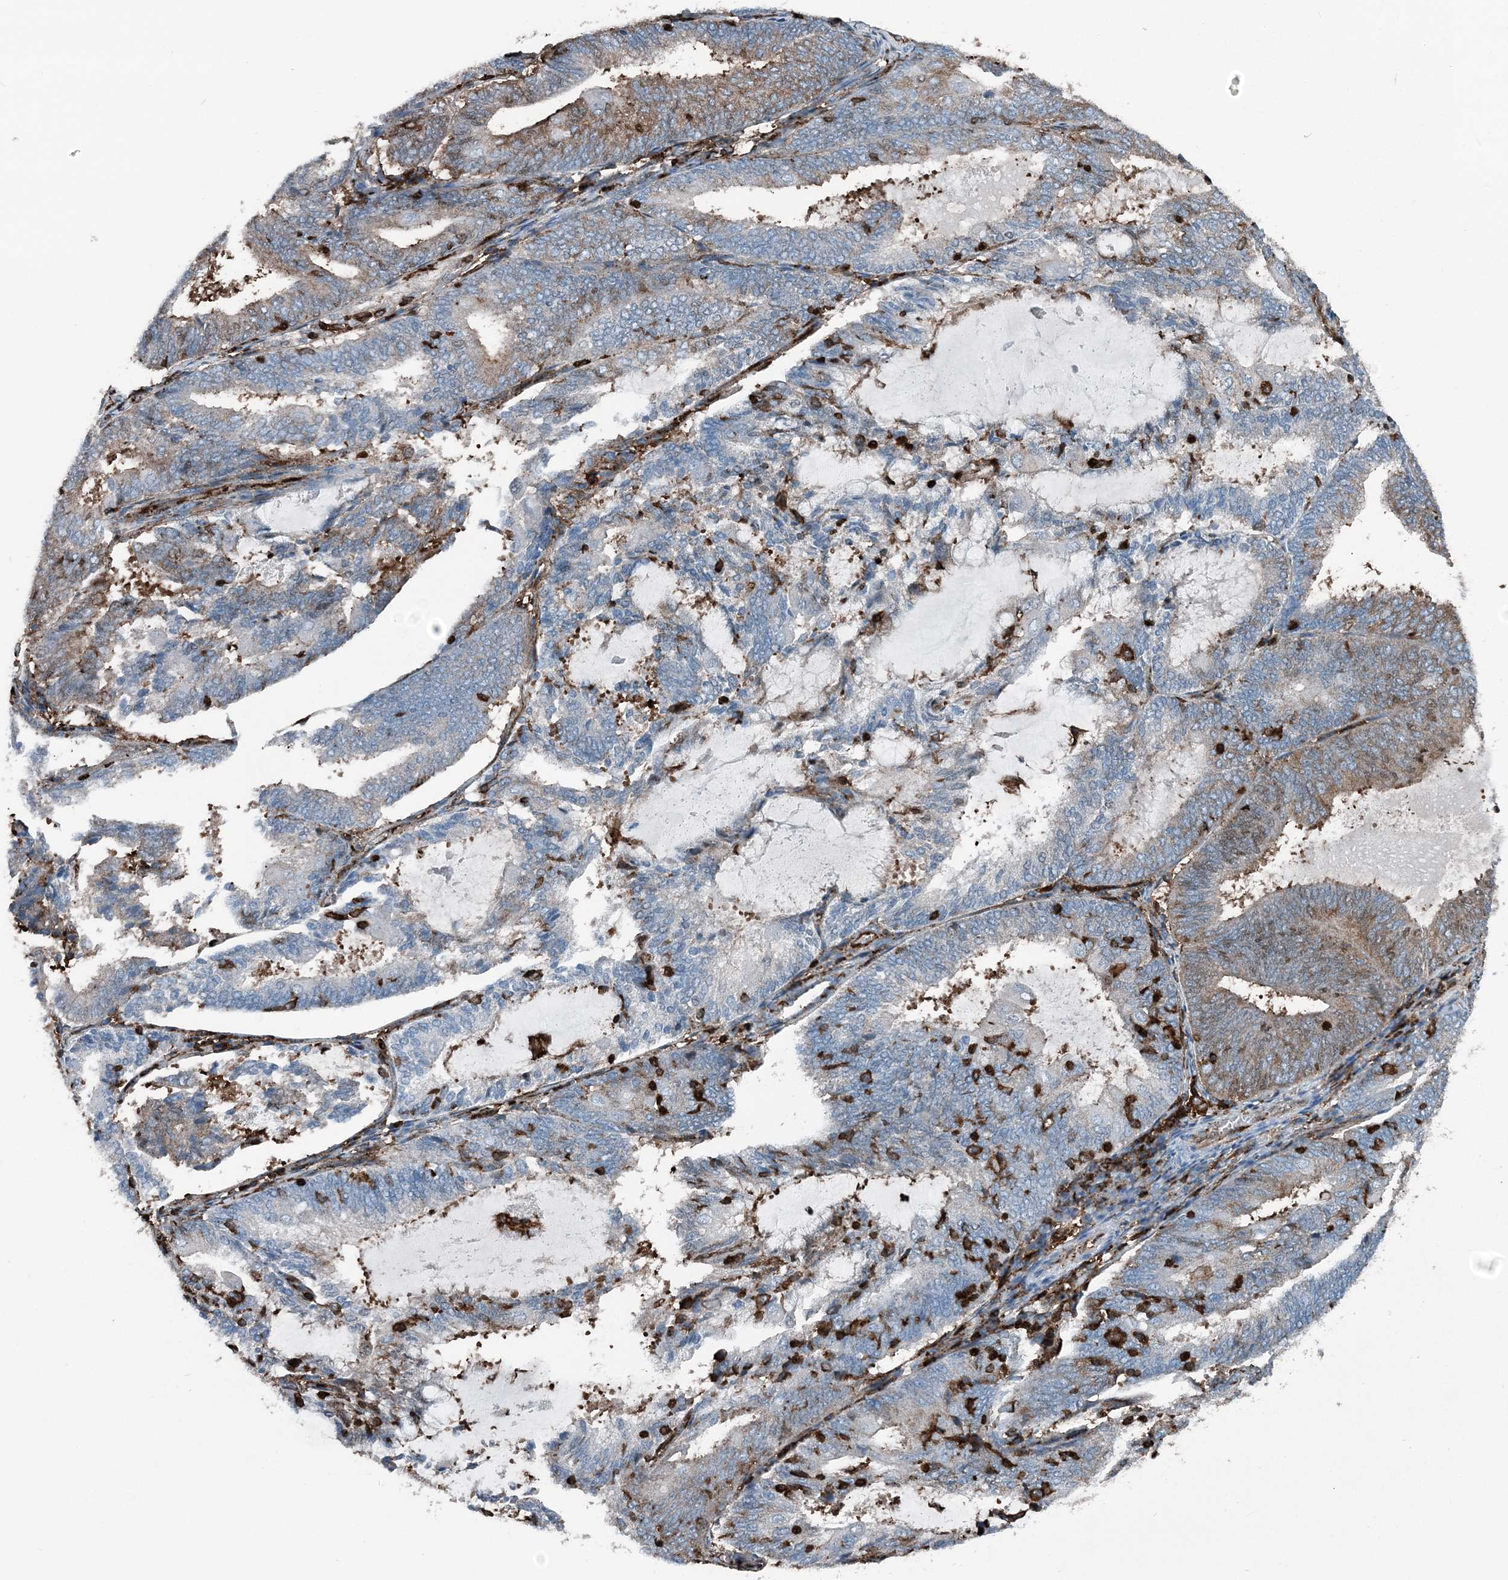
{"staining": {"intensity": "moderate", "quantity": "<25%", "location": "cytoplasmic/membranous"}, "tissue": "endometrial cancer", "cell_type": "Tumor cells", "image_type": "cancer", "snomed": [{"axis": "morphology", "description": "Adenocarcinoma, NOS"}, {"axis": "topography", "description": "Endometrium"}], "caption": "Tumor cells display moderate cytoplasmic/membranous expression in approximately <25% of cells in endometrial cancer. Ihc stains the protein of interest in brown and the nuclei are stained blue.", "gene": "CFL1", "patient": {"sex": "female", "age": 81}}